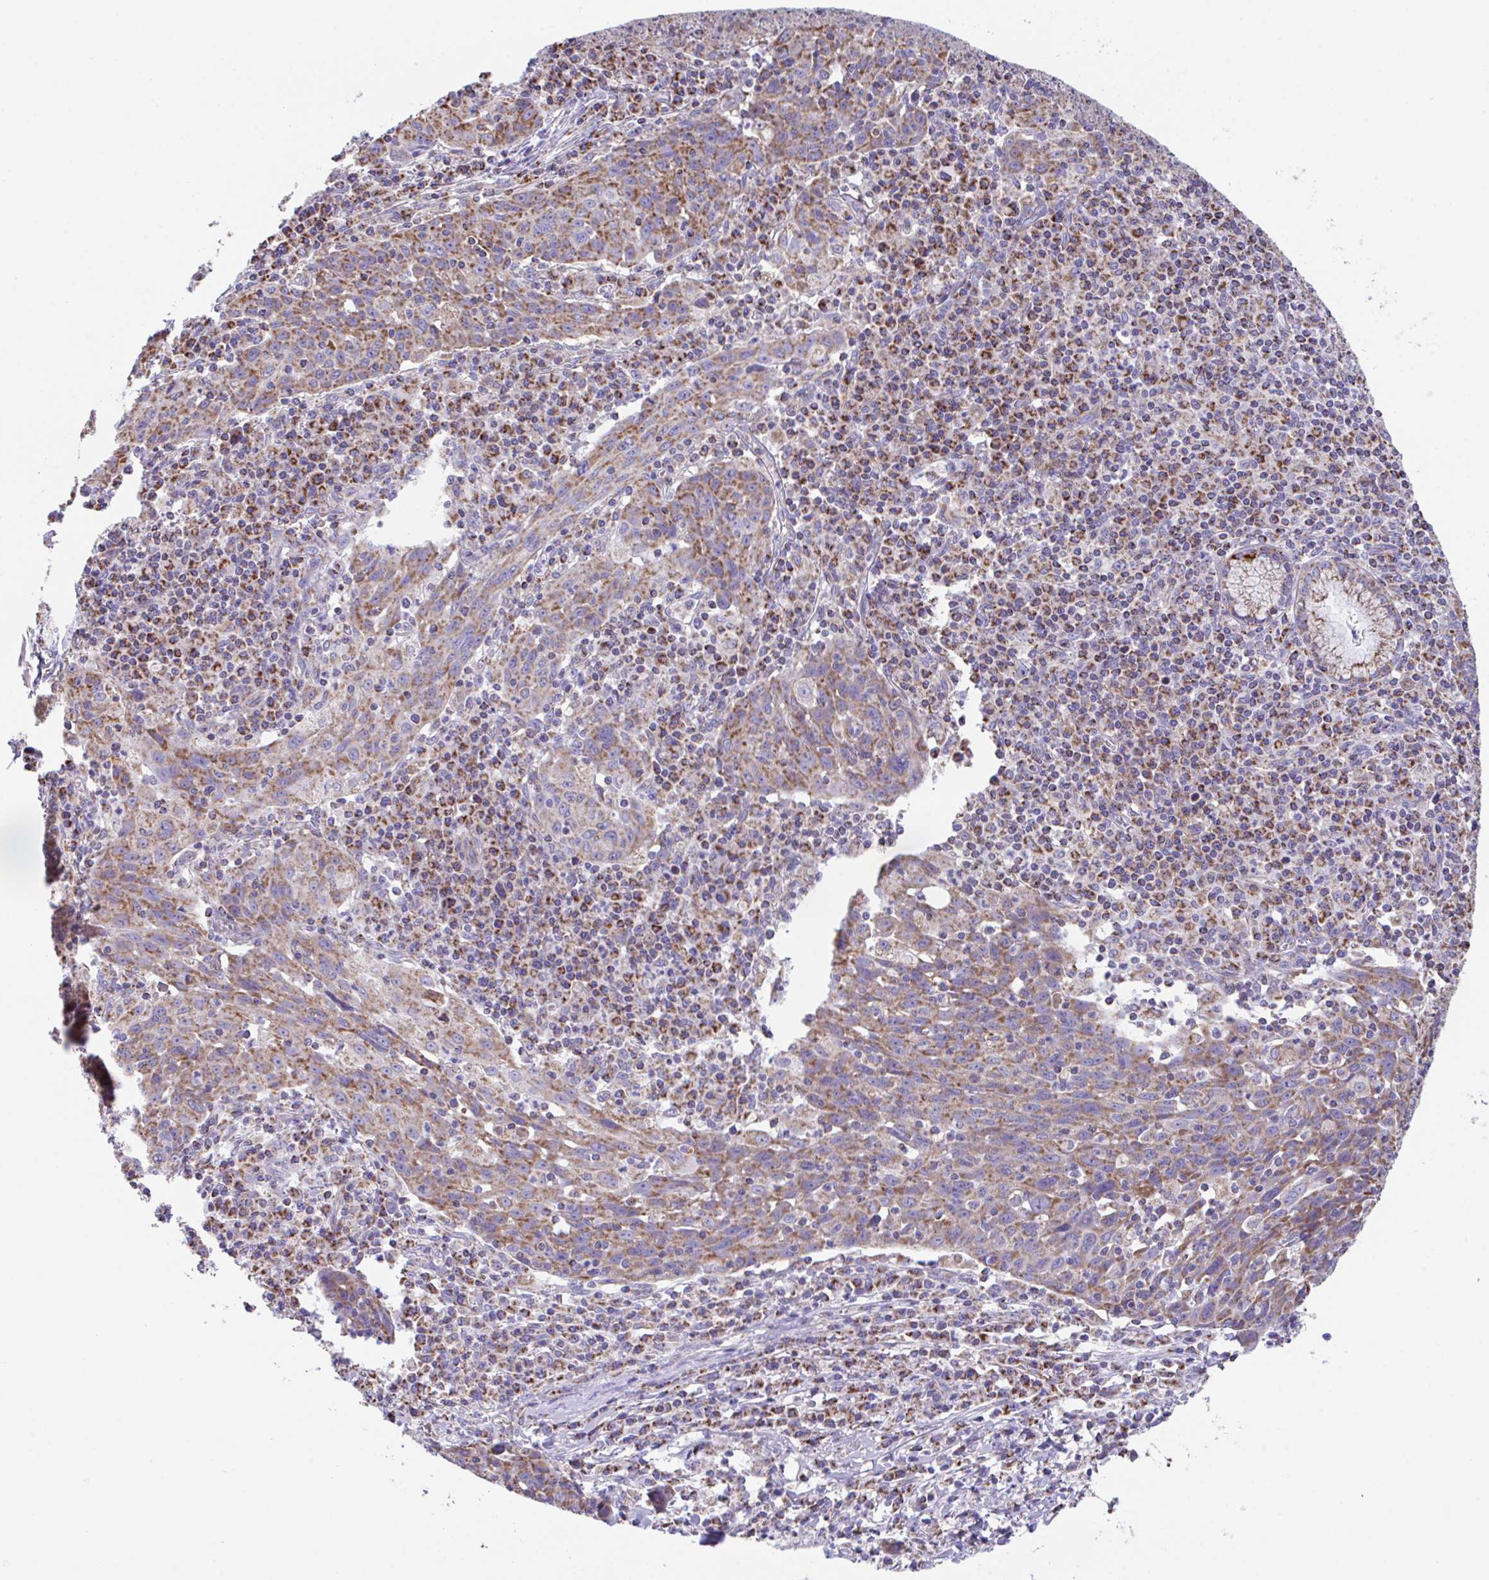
{"staining": {"intensity": "moderate", "quantity": "25%-75%", "location": "cytoplasmic/membranous"}, "tissue": "lung cancer", "cell_type": "Tumor cells", "image_type": "cancer", "snomed": [{"axis": "morphology", "description": "Squamous cell carcinoma, NOS"}, {"axis": "morphology", "description": "Squamous cell carcinoma, metastatic, NOS"}, {"axis": "topography", "description": "Bronchus"}, {"axis": "topography", "description": "Lung"}], "caption": "A photomicrograph showing moderate cytoplasmic/membranous staining in approximately 25%-75% of tumor cells in squamous cell carcinoma (lung), as visualized by brown immunohistochemical staining.", "gene": "PCMTD2", "patient": {"sex": "male", "age": 62}}